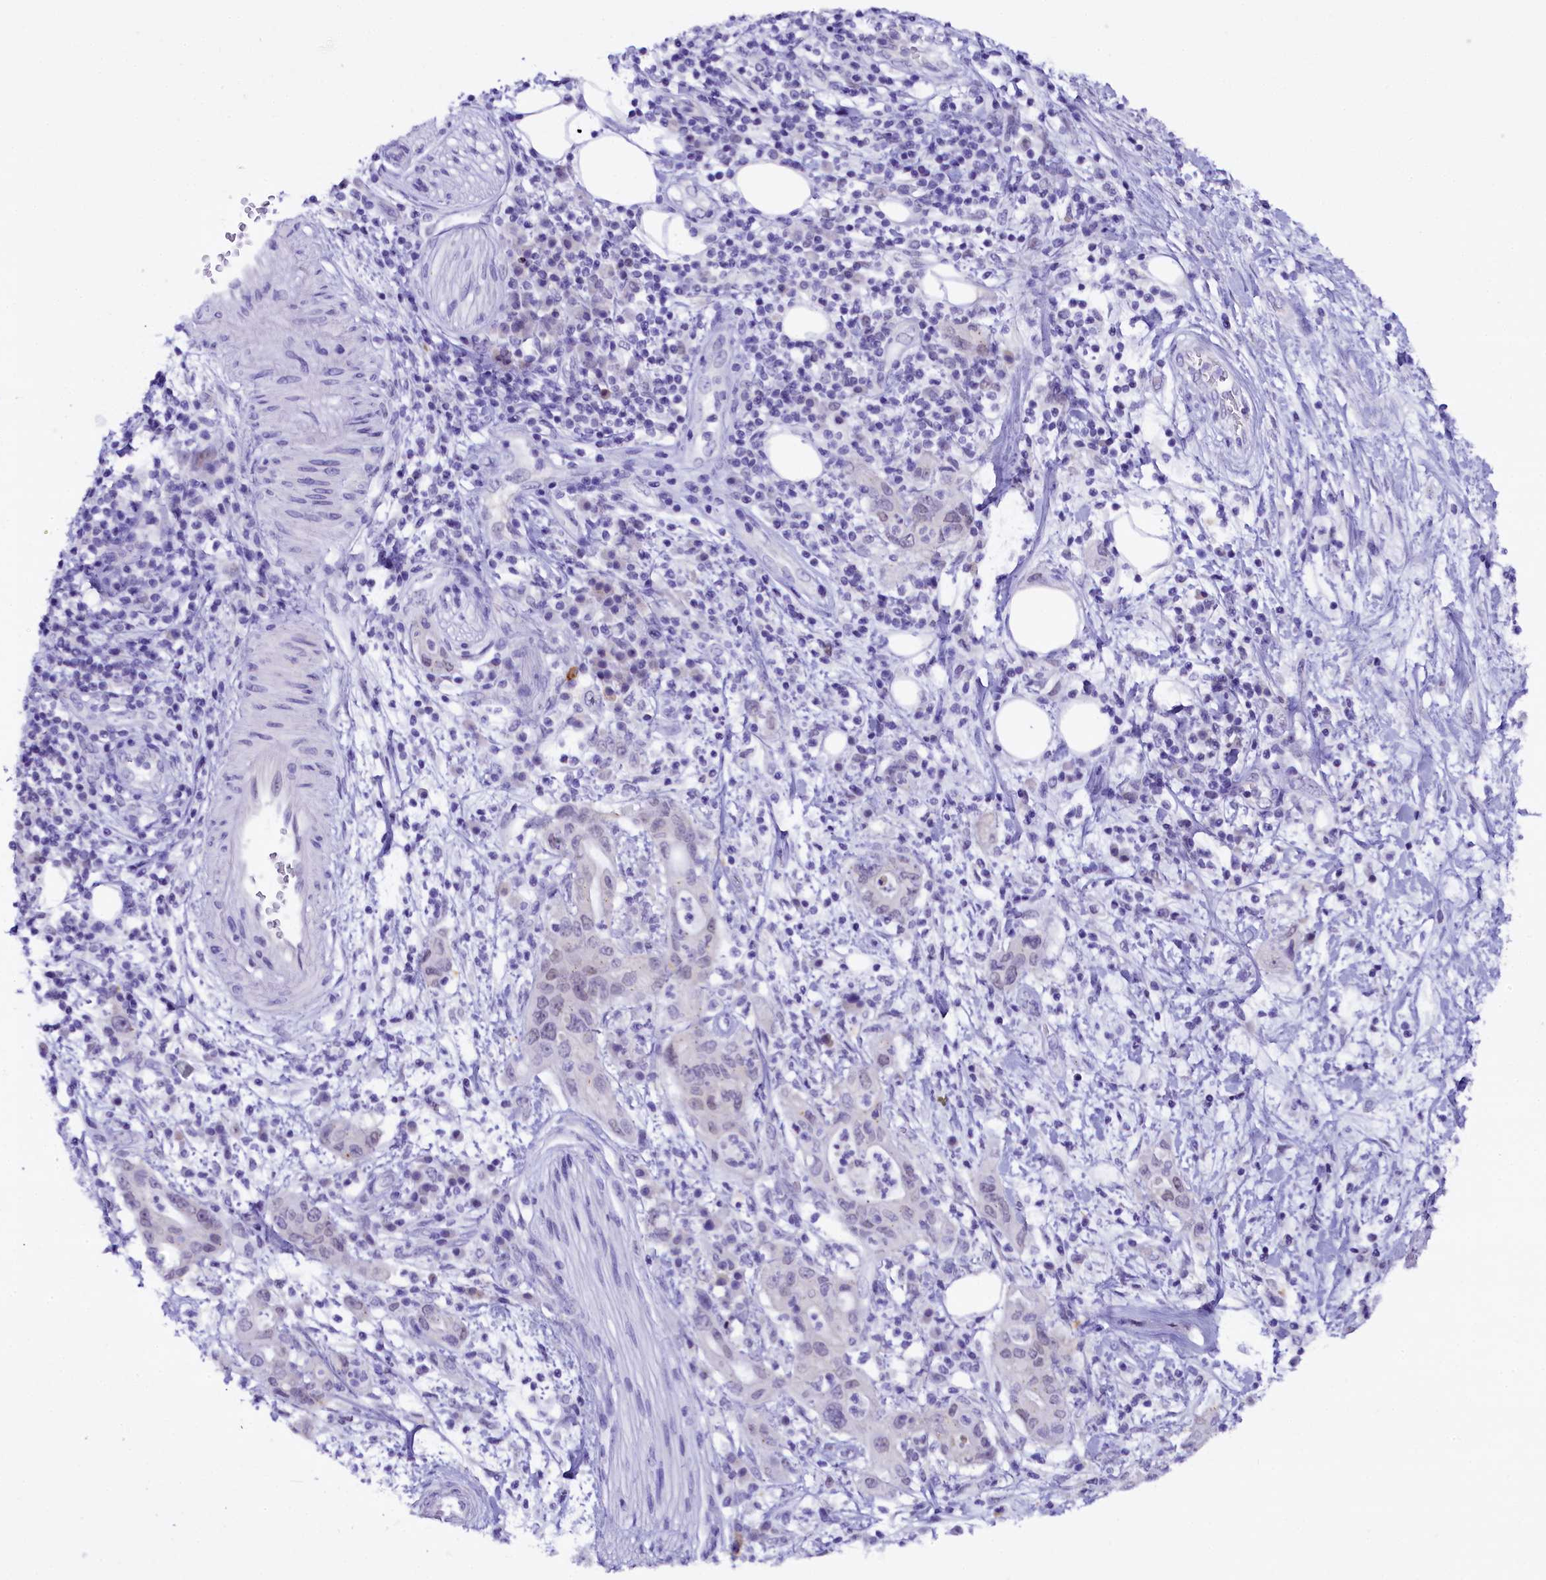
{"staining": {"intensity": "negative", "quantity": "none", "location": "none"}, "tissue": "pancreatic cancer", "cell_type": "Tumor cells", "image_type": "cancer", "snomed": [{"axis": "morphology", "description": "Adenocarcinoma, NOS"}, {"axis": "topography", "description": "Pancreas"}], "caption": "Tumor cells show no significant staining in pancreatic cancer.", "gene": "IQCN", "patient": {"sex": "female", "age": 73}}